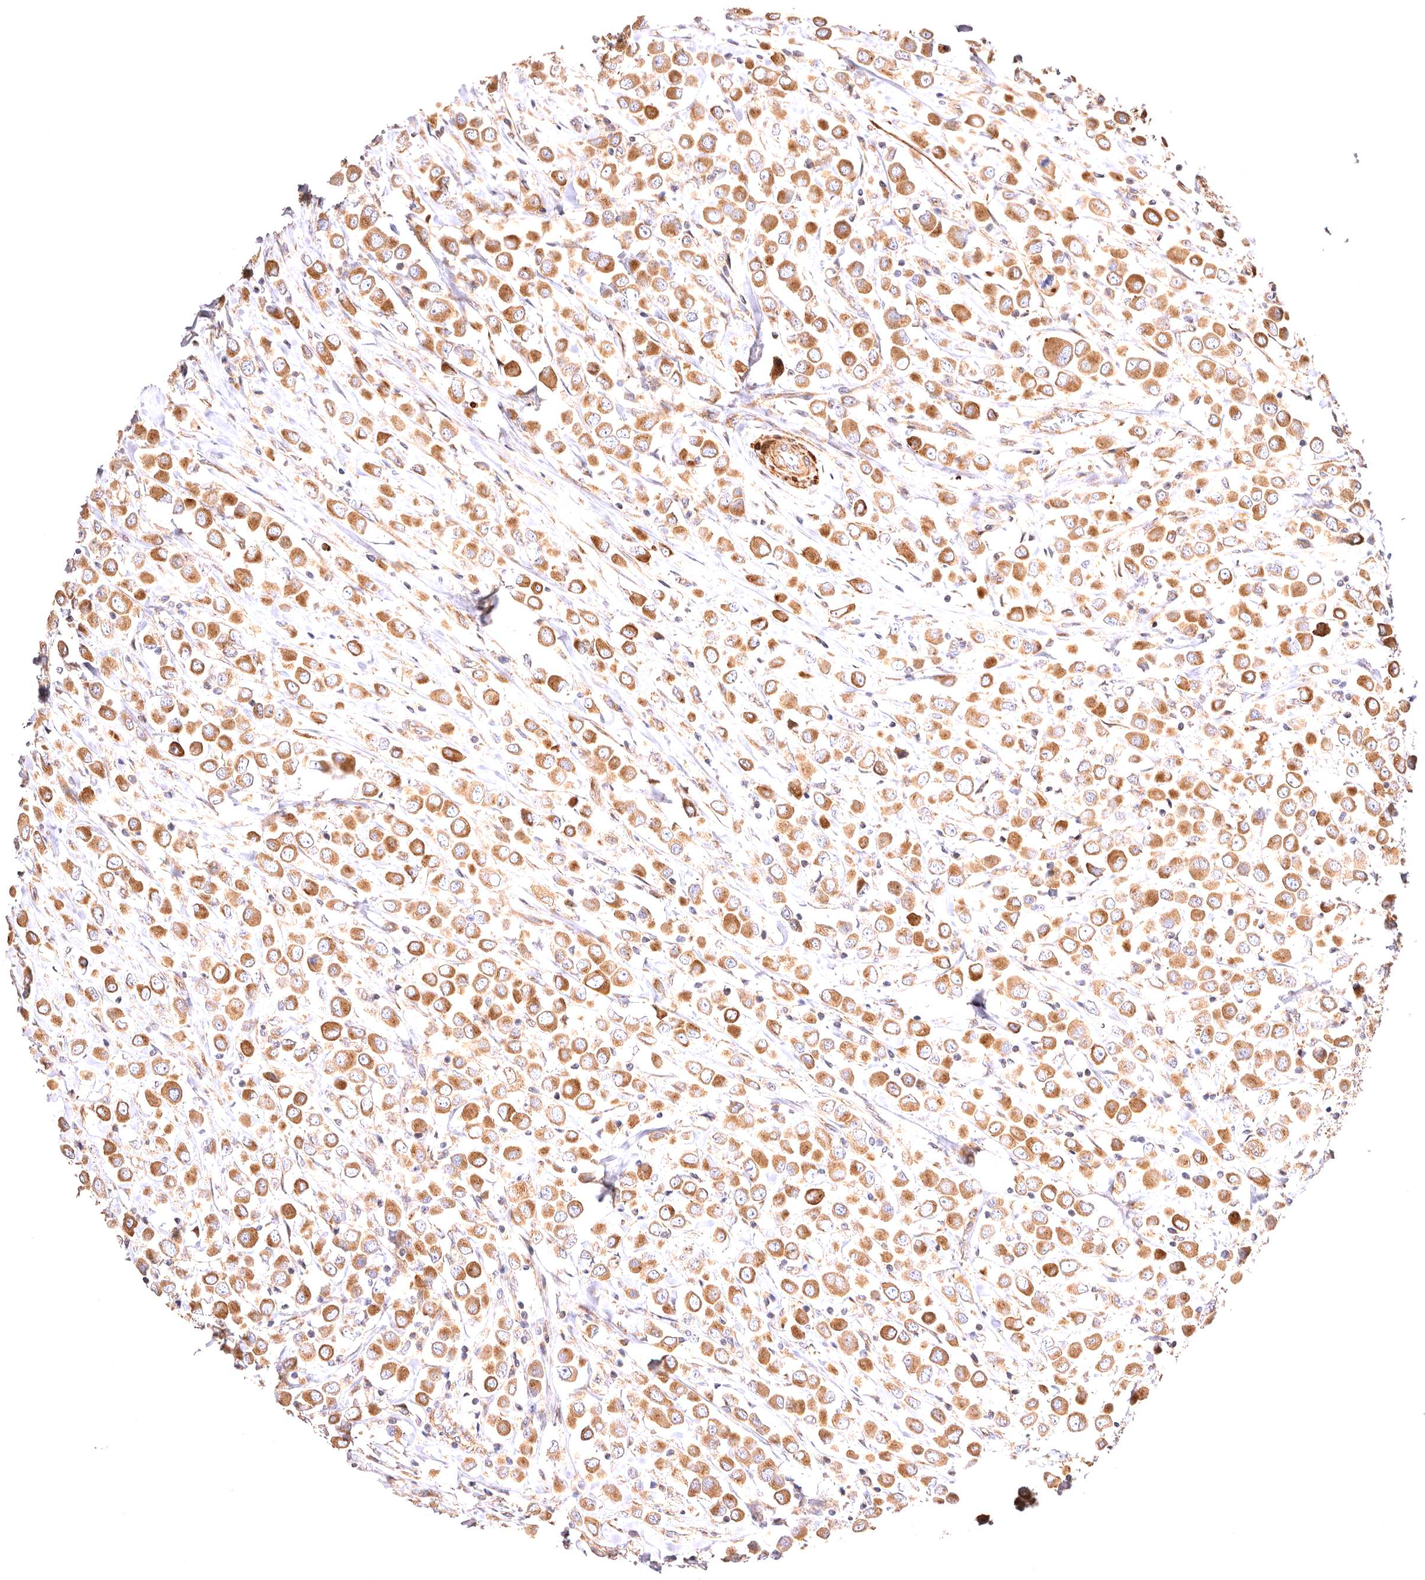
{"staining": {"intensity": "moderate", "quantity": ">75%", "location": "cytoplasmic/membranous"}, "tissue": "breast cancer", "cell_type": "Tumor cells", "image_type": "cancer", "snomed": [{"axis": "morphology", "description": "Duct carcinoma"}, {"axis": "topography", "description": "Breast"}], "caption": "Immunohistochemical staining of human invasive ductal carcinoma (breast) reveals medium levels of moderate cytoplasmic/membranous staining in about >75% of tumor cells. Nuclei are stained in blue.", "gene": "VPS45", "patient": {"sex": "female", "age": 61}}